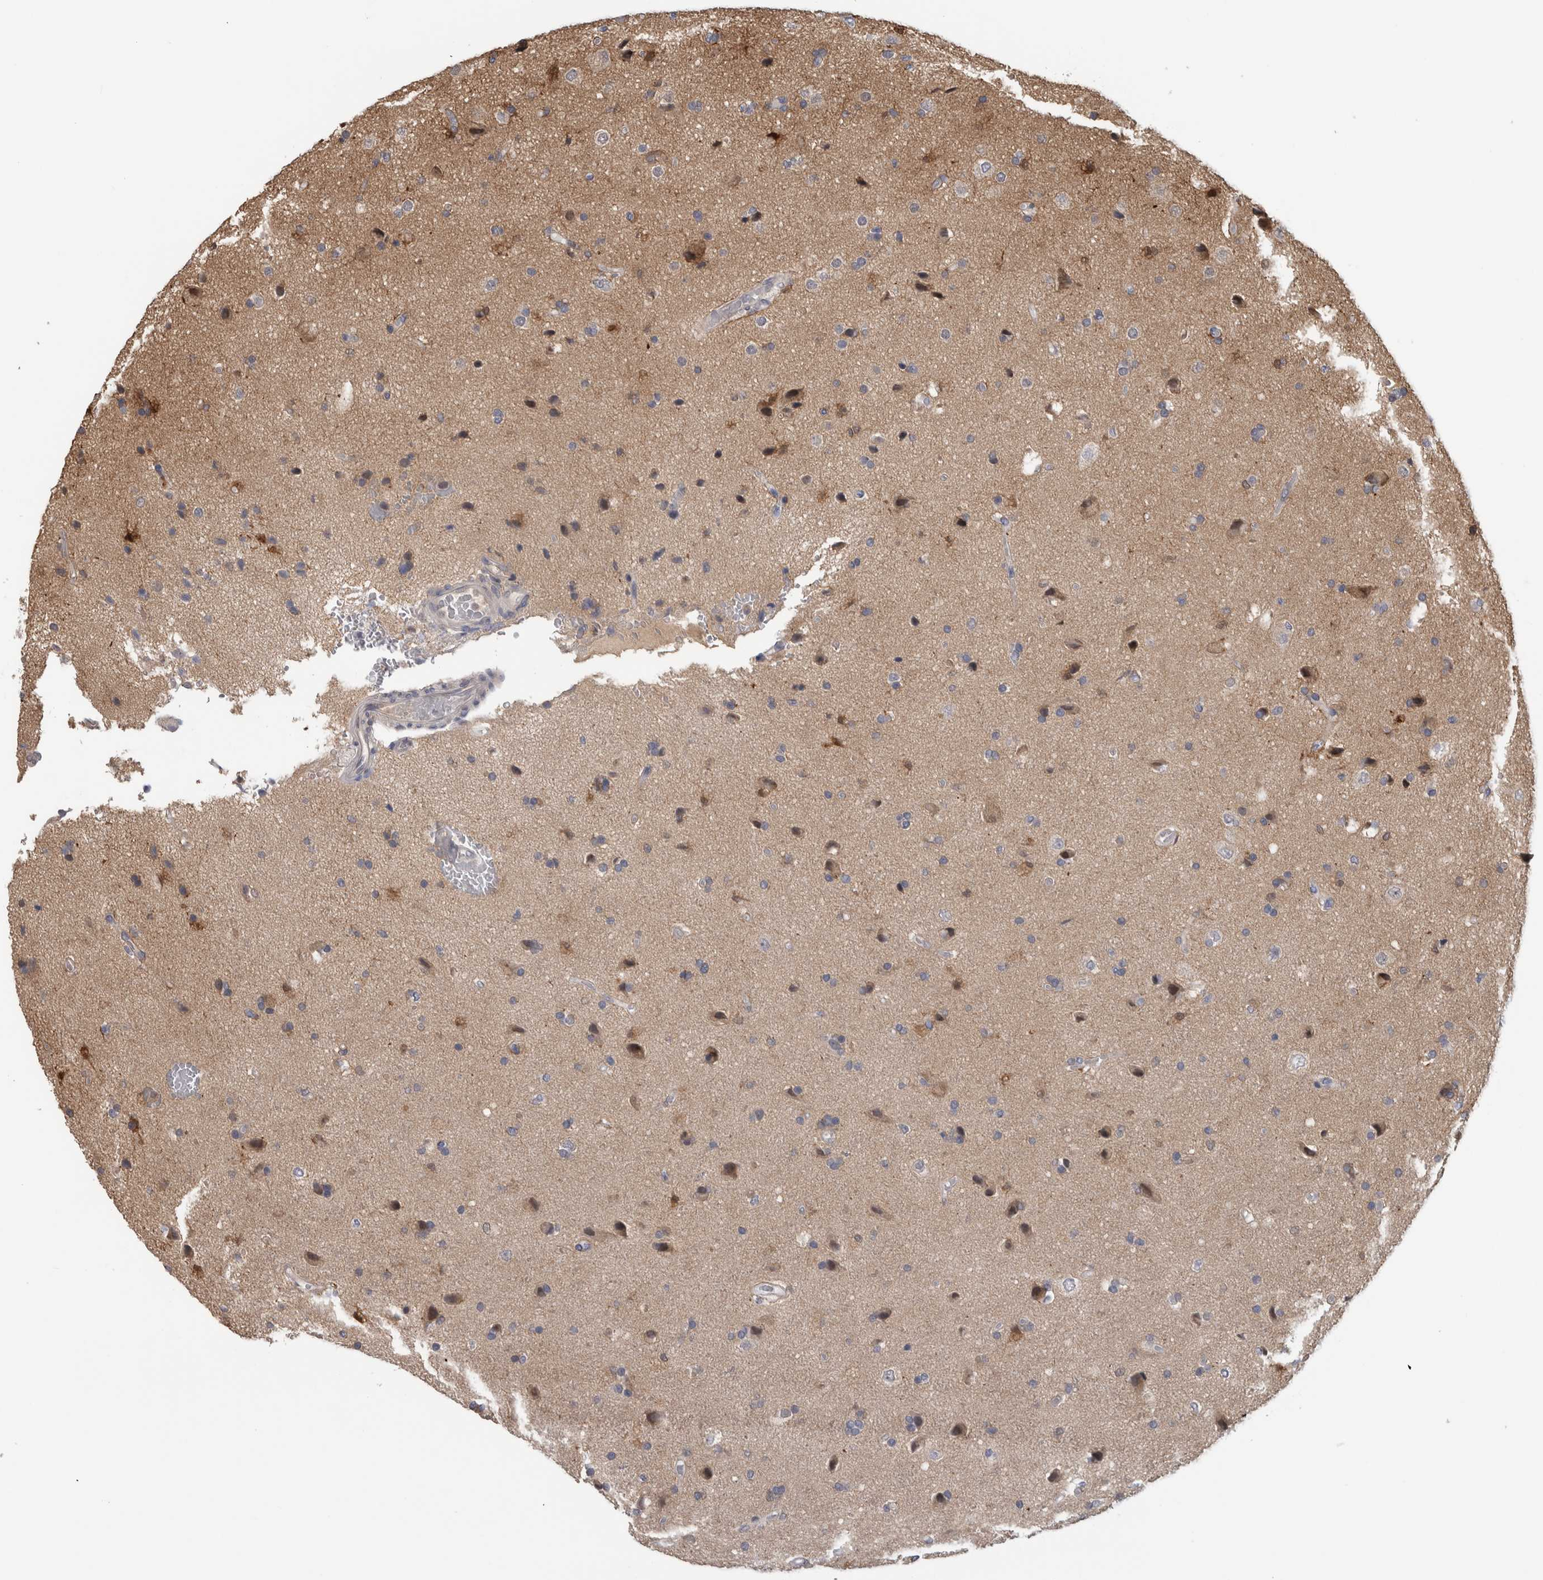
{"staining": {"intensity": "negative", "quantity": "none", "location": "none"}, "tissue": "glioma", "cell_type": "Tumor cells", "image_type": "cancer", "snomed": [{"axis": "morphology", "description": "Glioma, malignant, High grade"}, {"axis": "topography", "description": "Brain"}], "caption": "IHC of malignant glioma (high-grade) exhibits no positivity in tumor cells. (DAB (3,3'-diaminobenzidine) IHC, high magnification).", "gene": "USH1G", "patient": {"sex": "male", "age": 72}}